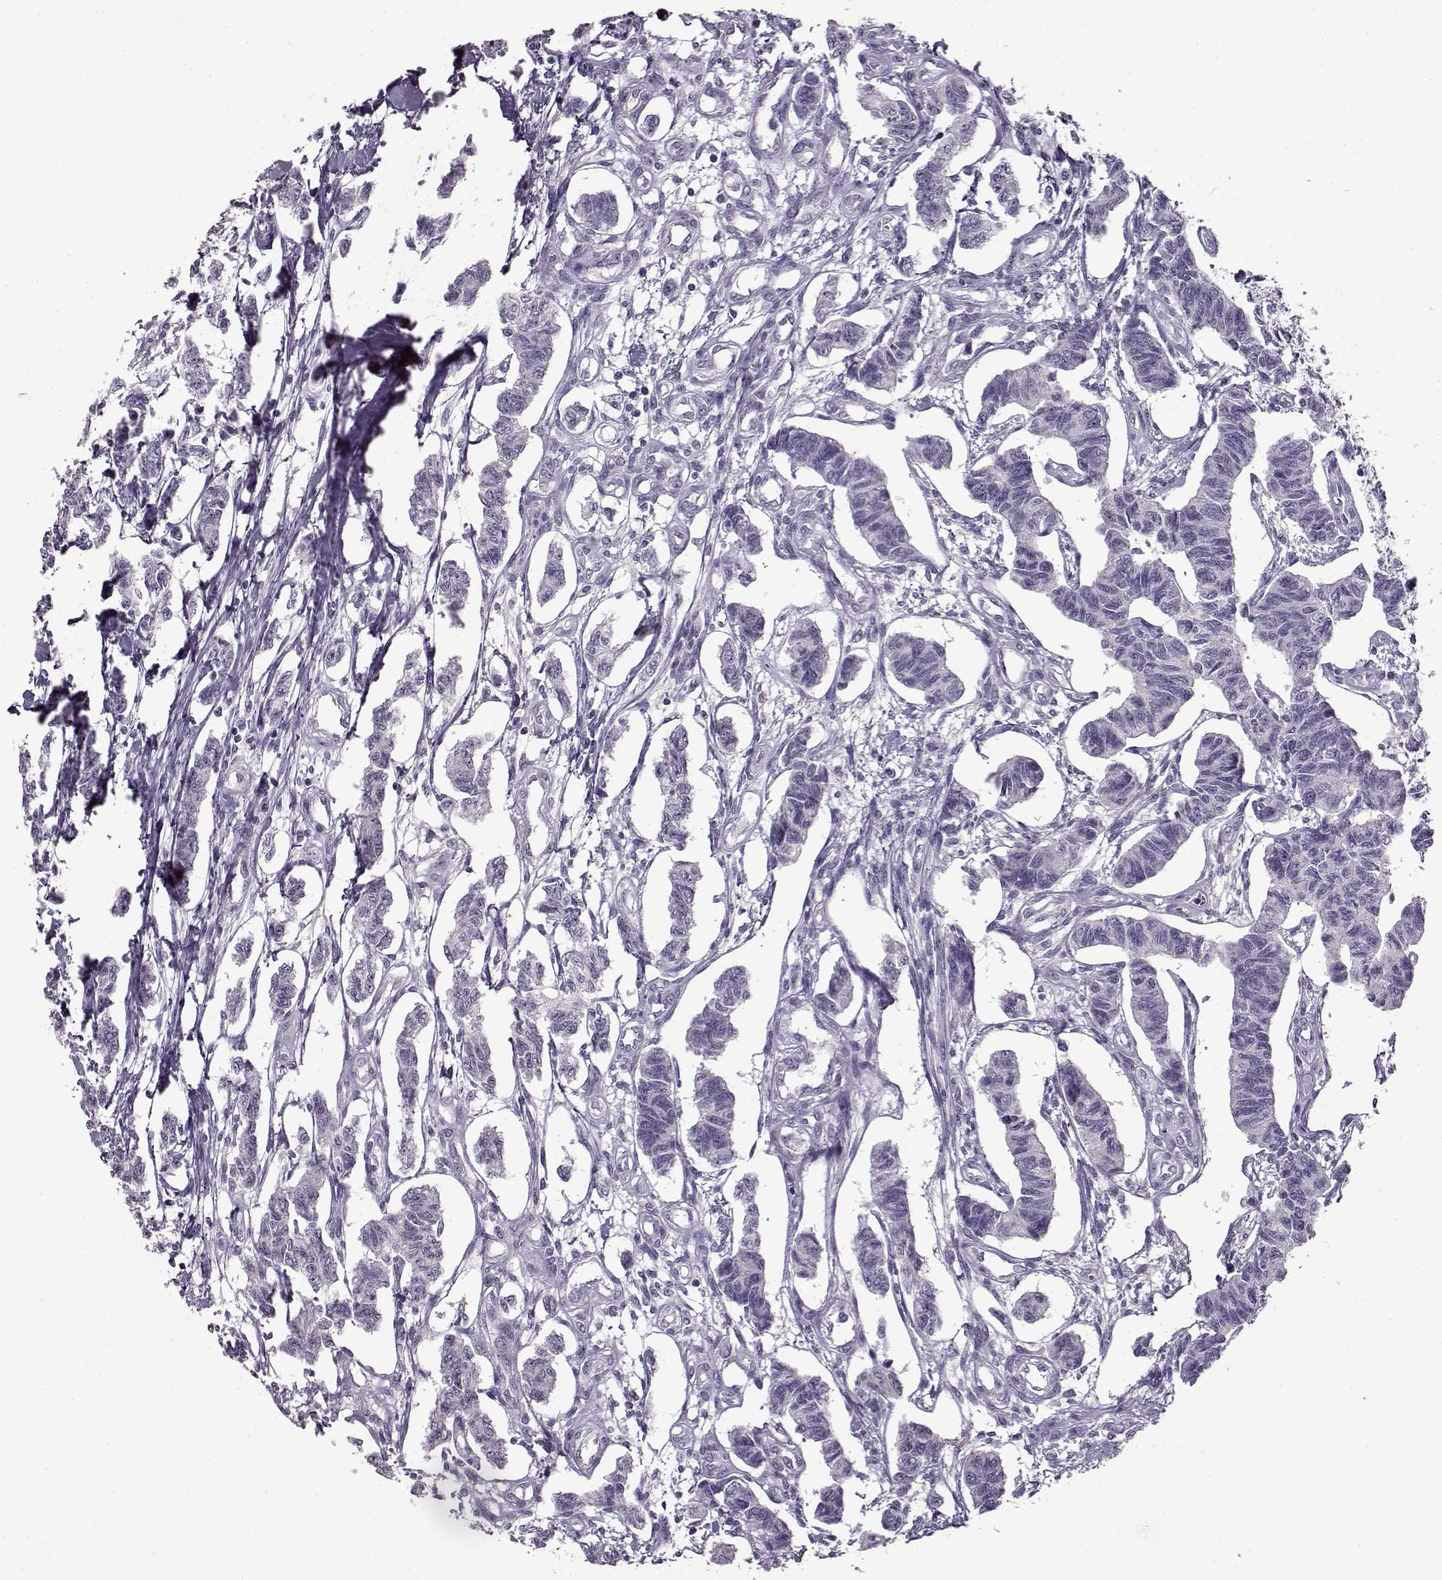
{"staining": {"intensity": "negative", "quantity": "none", "location": "none"}, "tissue": "carcinoid", "cell_type": "Tumor cells", "image_type": "cancer", "snomed": [{"axis": "morphology", "description": "Carcinoid, malignant, NOS"}, {"axis": "topography", "description": "Kidney"}], "caption": "Malignant carcinoid was stained to show a protein in brown. There is no significant staining in tumor cells. (DAB (3,3'-diaminobenzidine) IHC with hematoxylin counter stain).", "gene": "FSHB", "patient": {"sex": "female", "age": 41}}